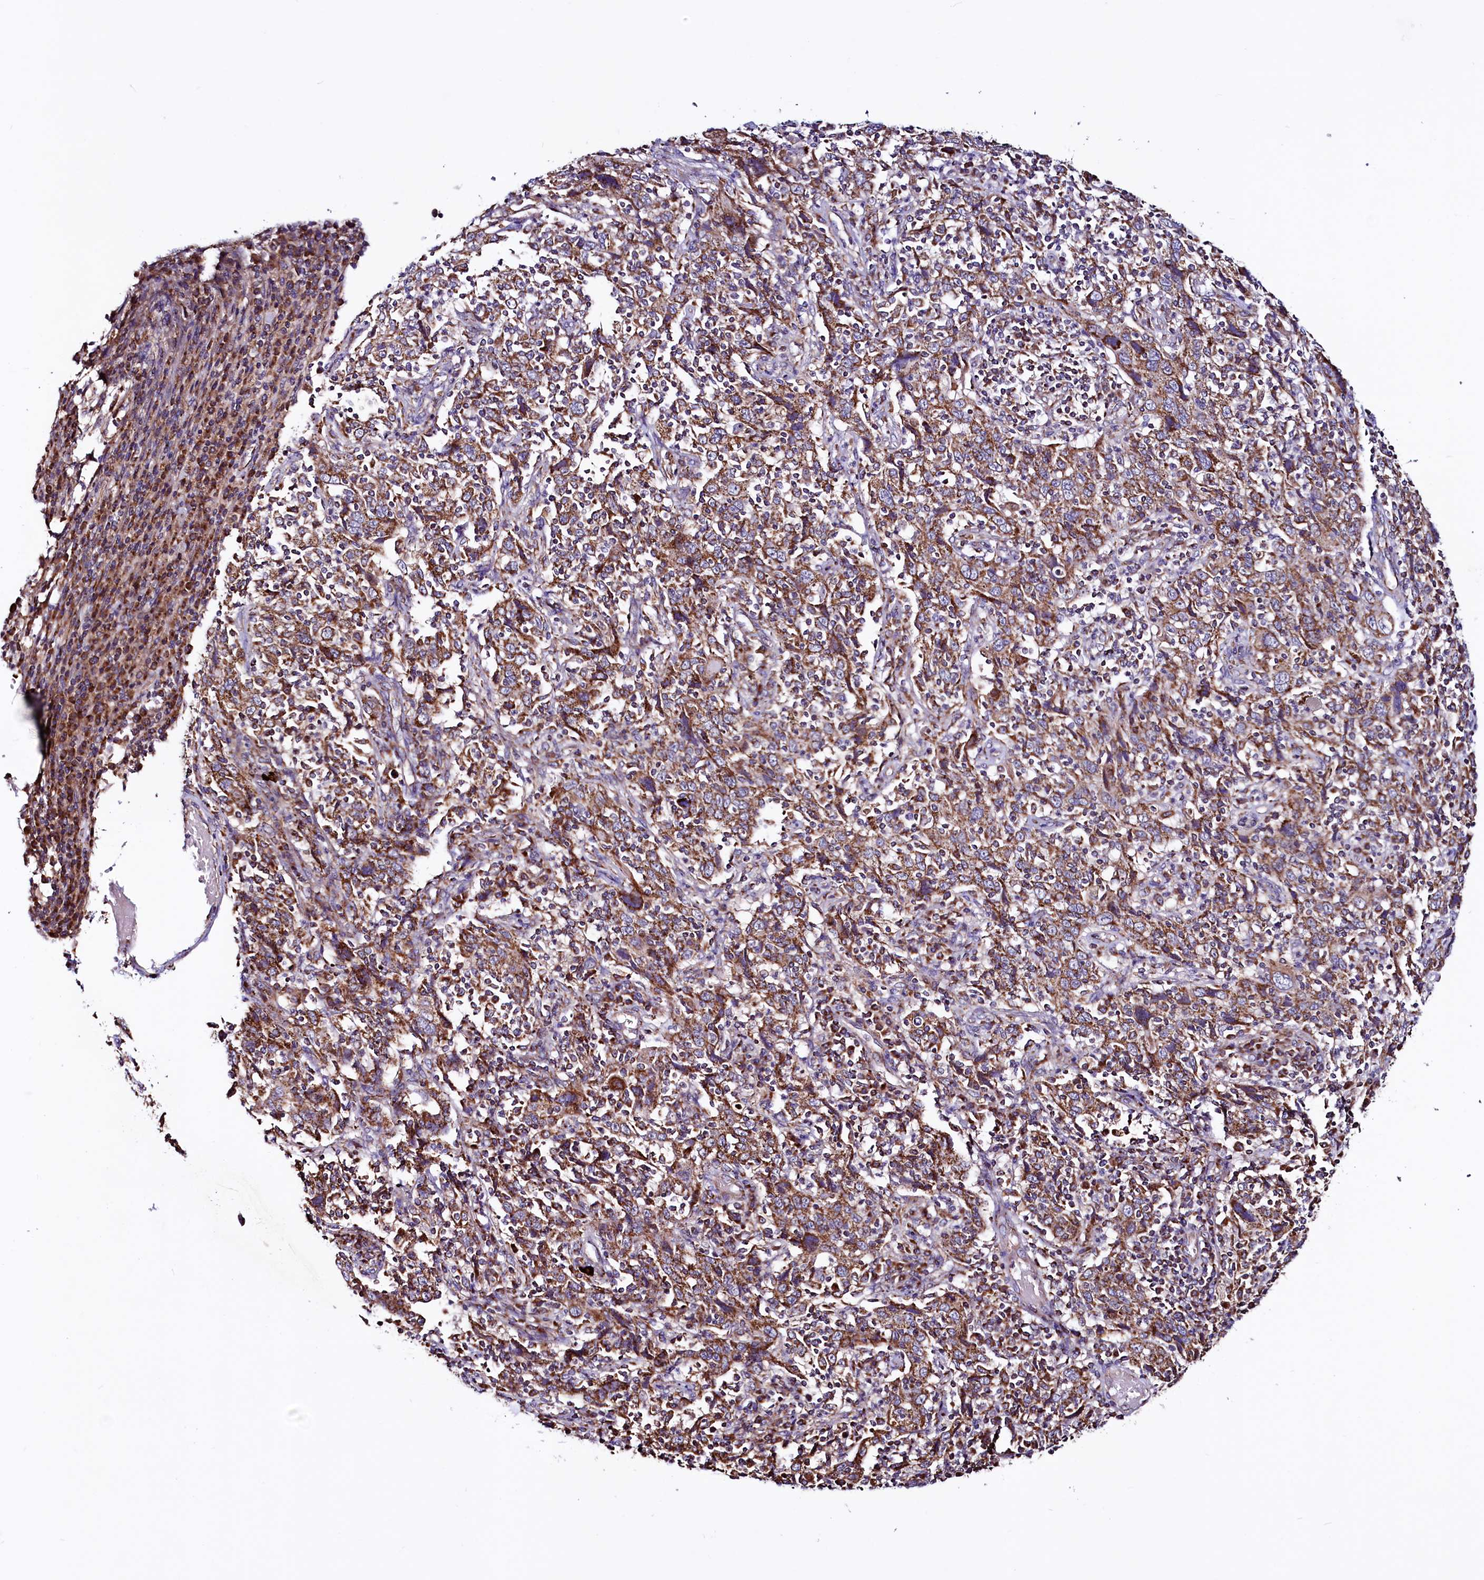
{"staining": {"intensity": "moderate", "quantity": ">75%", "location": "cytoplasmic/membranous"}, "tissue": "cervical cancer", "cell_type": "Tumor cells", "image_type": "cancer", "snomed": [{"axis": "morphology", "description": "Squamous cell carcinoma, NOS"}, {"axis": "topography", "description": "Cervix"}], "caption": "Immunohistochemical staining of human cervical cancer demonstrates moderate cytoplasmic/membranous protein expression in about >75% of tumor cells.", "gene": "STARD5", "patient": {"sex": "female", "age": 46}}